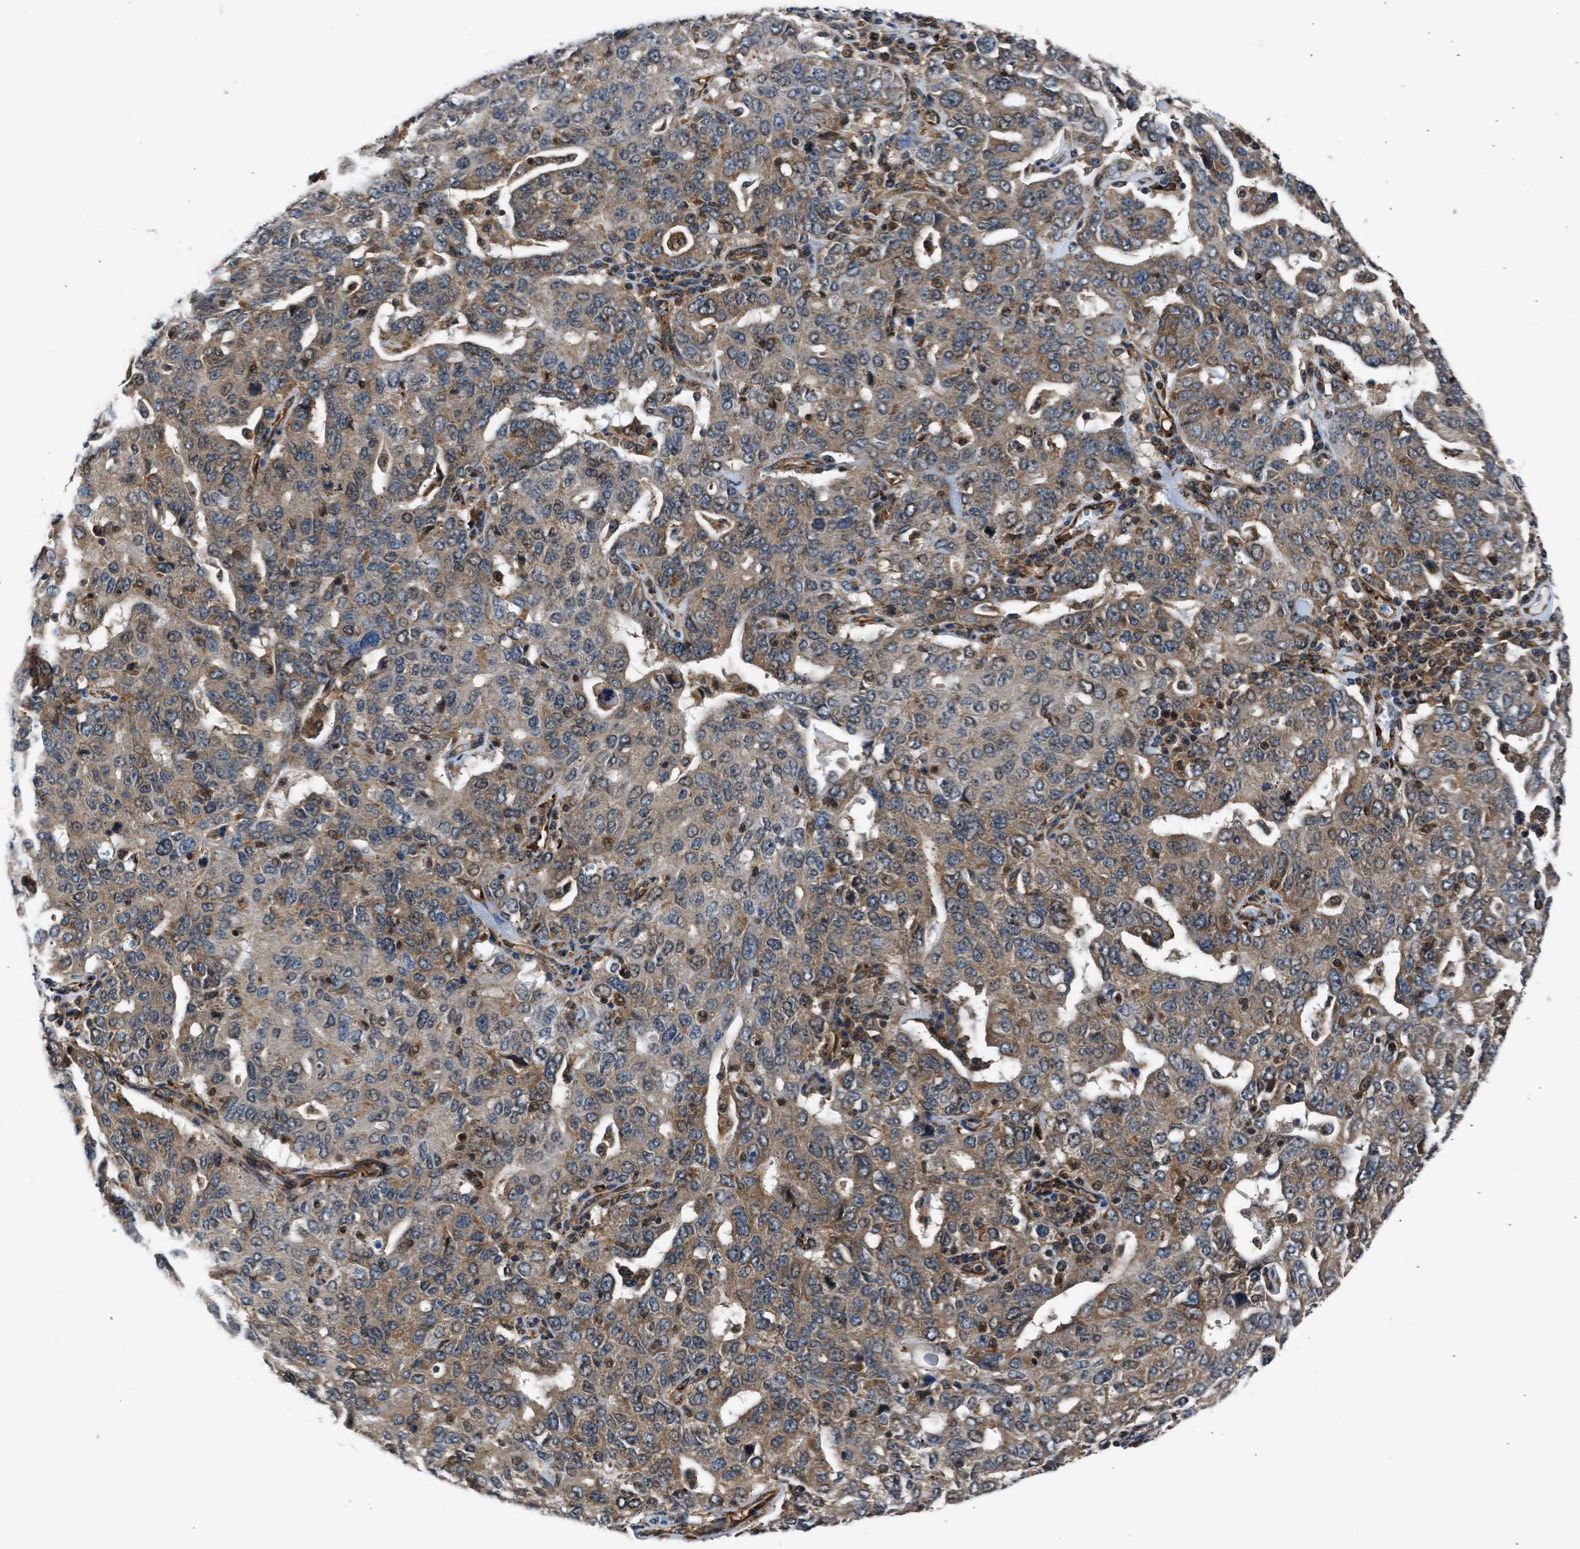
{"staining": {"intensity": "moderate", "quantity": "25%-75%", "location": "cytoplasmic/membranous"}, "tissue": "ovarian cancer", "cell_type": "Tumor cells", "image_type": "cancer", "snomed": [{"axis": "morphology", "description": "Carcinoma, endometroid"}, {"axis": "topography", "description": "Ovary"}], "caption": "Tumor cells display medium levels of moderate cytoplasmic/membranous positivity in about 25%-75% of cells in ovarian cancer (endometroid carcinoma).", "gene": "SEPTIN2", "patient": {"sex": "female", "age": 62}}